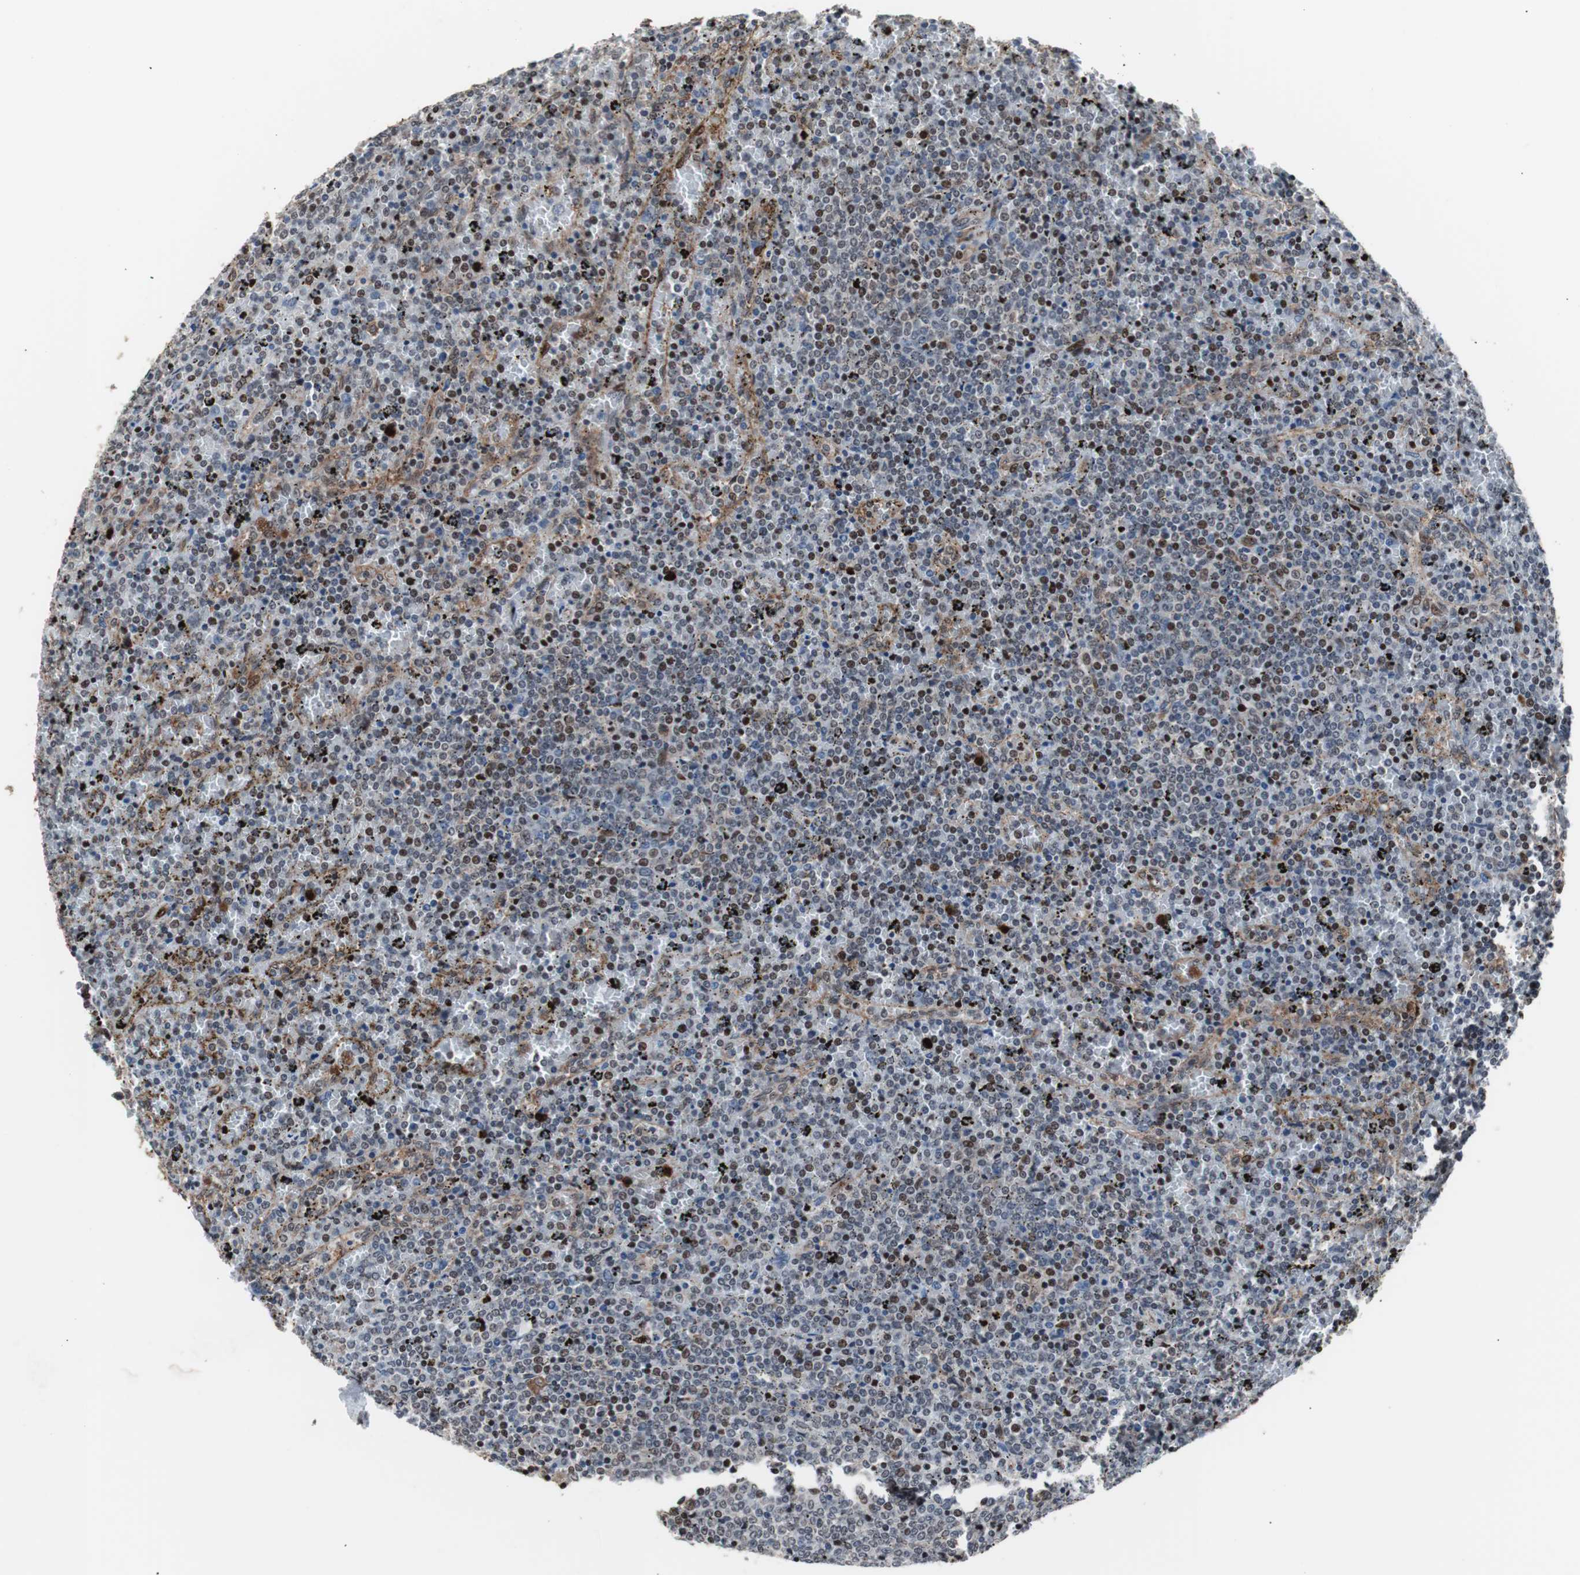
{"staining": {"intensity": "moderate", "quantity": "<25%", "location": "nuclear"}, "tissue": "lymphoma", "cell_type": "Tumor cells", "image_type": "cancer", "snomed": [{"axis": "morphology", "description": "Malignant lymphoma, non-Hodgkin's type, Low grade"}, {"axis": "topography", "description": "Spleen"}], "caption": "There is low levels of moderate nuclear staining in tumor cells of lymphoma, as demonstrated by immunohistochemical staining (brown color).", "gene": "POGZ", "patient": {"sex": "female", "age": 77}}